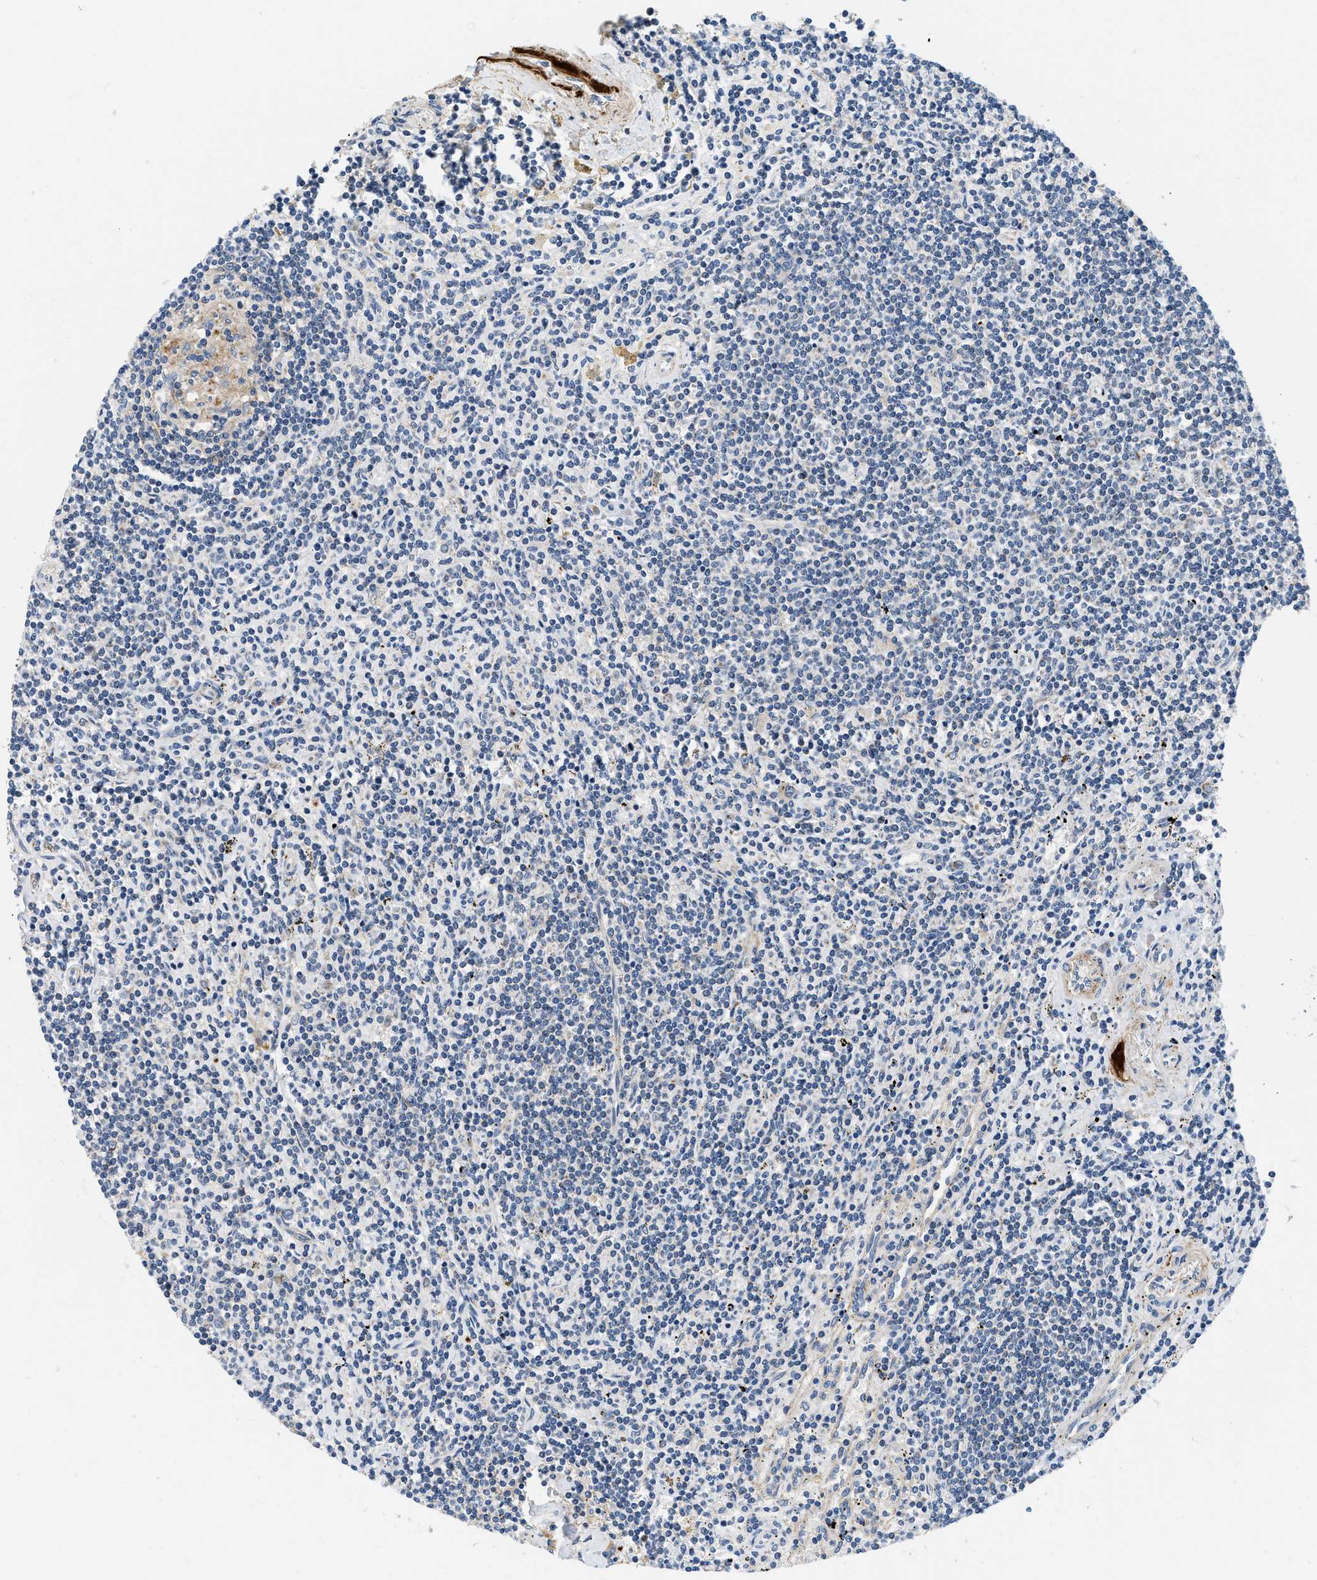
{"staining": {"intensity": "negative", "quantity": "none", "location": "none"}, "tissue": "lymphoma", "cell_type": "Tumor cells", "image_type": "cancer", "snomed": [{"axis": "morphology", "description": "Malignant lymphoma, non-Hodgkin's type, Low grade"}, {"axis": "topography", "description": "Spleen"}], "caption": "Immunohistochemical staining of human lymphoma demonstrates no significant positivity in tumor cells.", "gene": "ZNF599", "patient": {"sex": "male", "age": 76}}